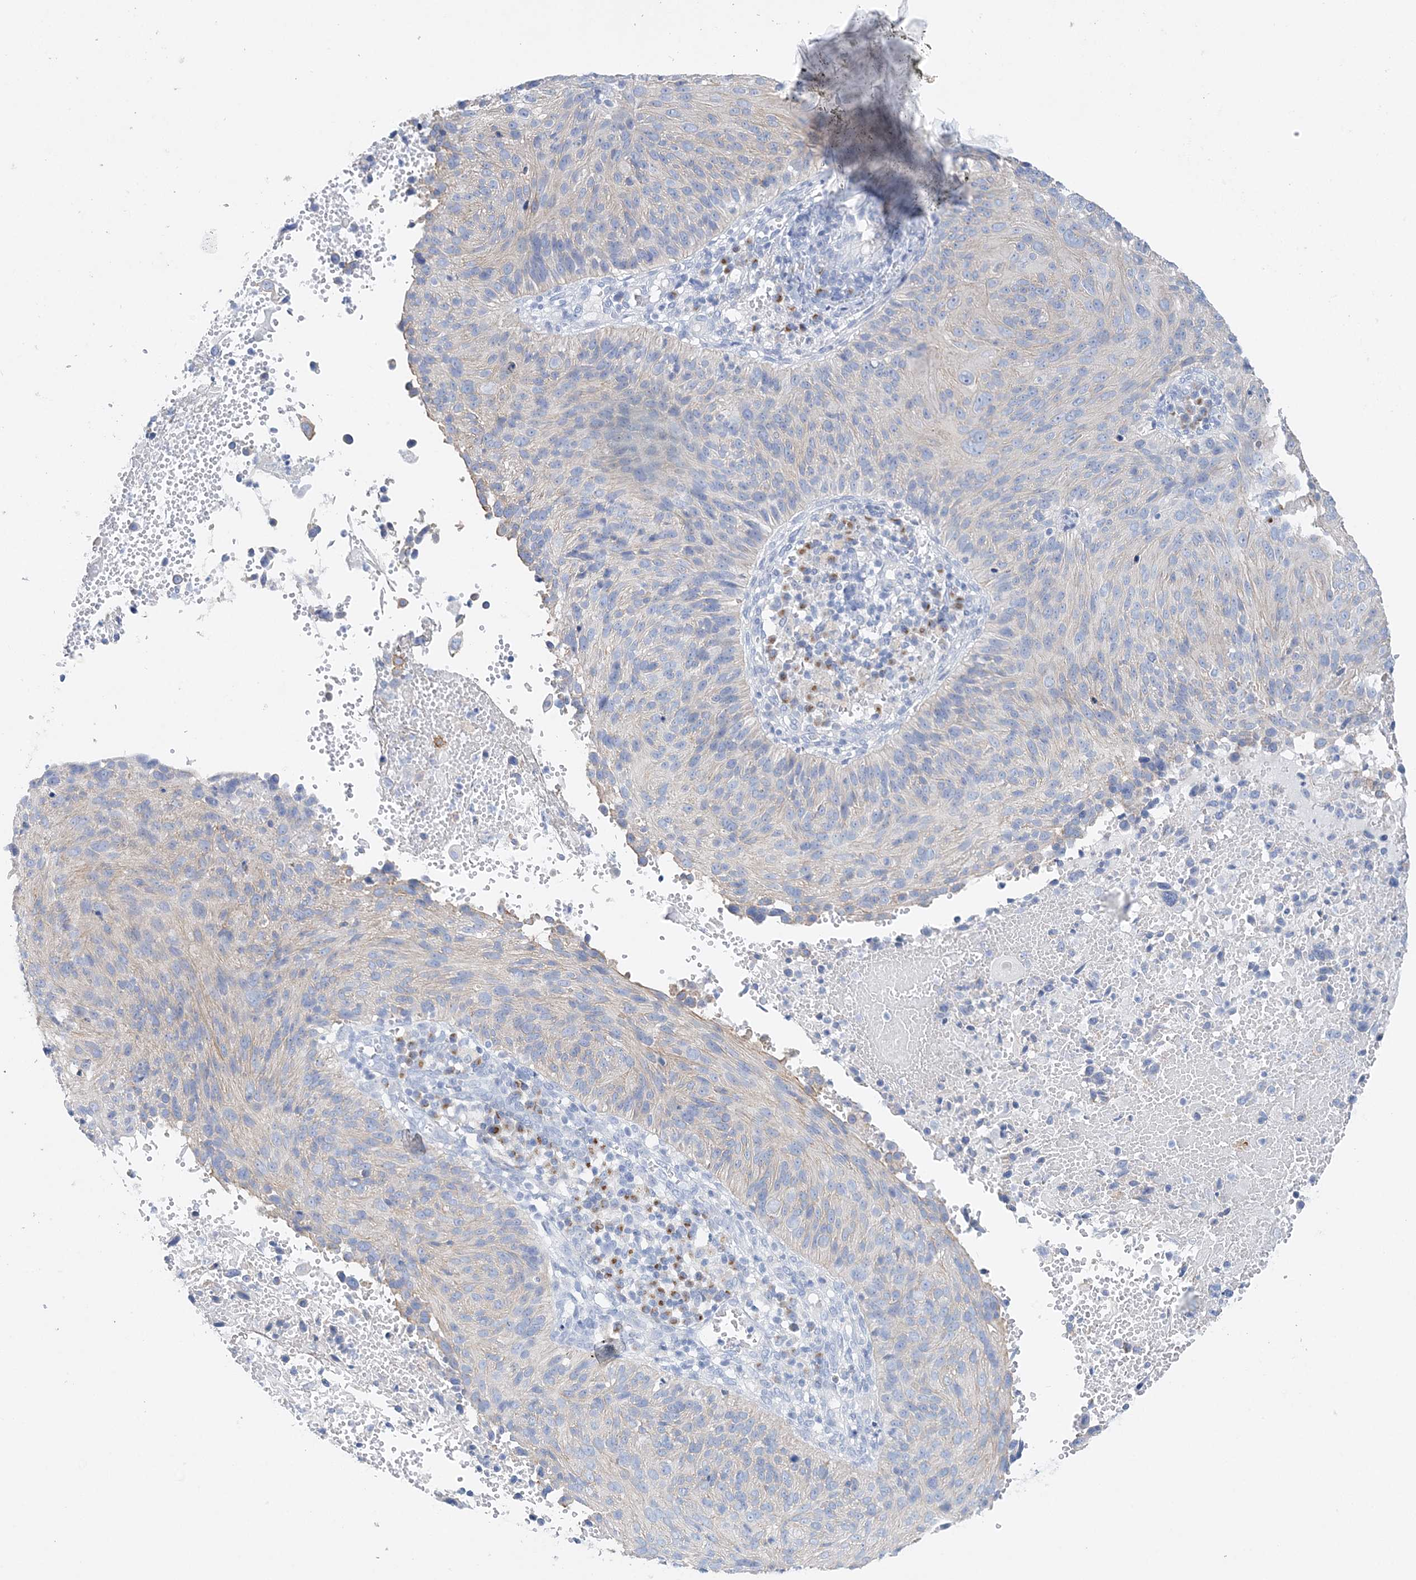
{"staining": {"intensity": "negative", "quantity": "none", "location": "none"}, "tissue": "cervical cancer", "cell_type": "Tumor cells", "image_type": "cancer", "snomed": [{"axis": "morphology", "description": "Squamous cell carcinoma, NOS"}, {"axis": "topography", "description": "Cervix"}], "caption": "Histopathology image shows no significant protein staining in tumor cells of cervical squamous cell carcinoma. (Stains: DAB immunohistochemistry (IHC) with hematoxylin counter stain, Microscopy: brightfield microscopy at high magnification).", "gene": "SLC5A6", "patient": {"sex": "female", "age": 74}}